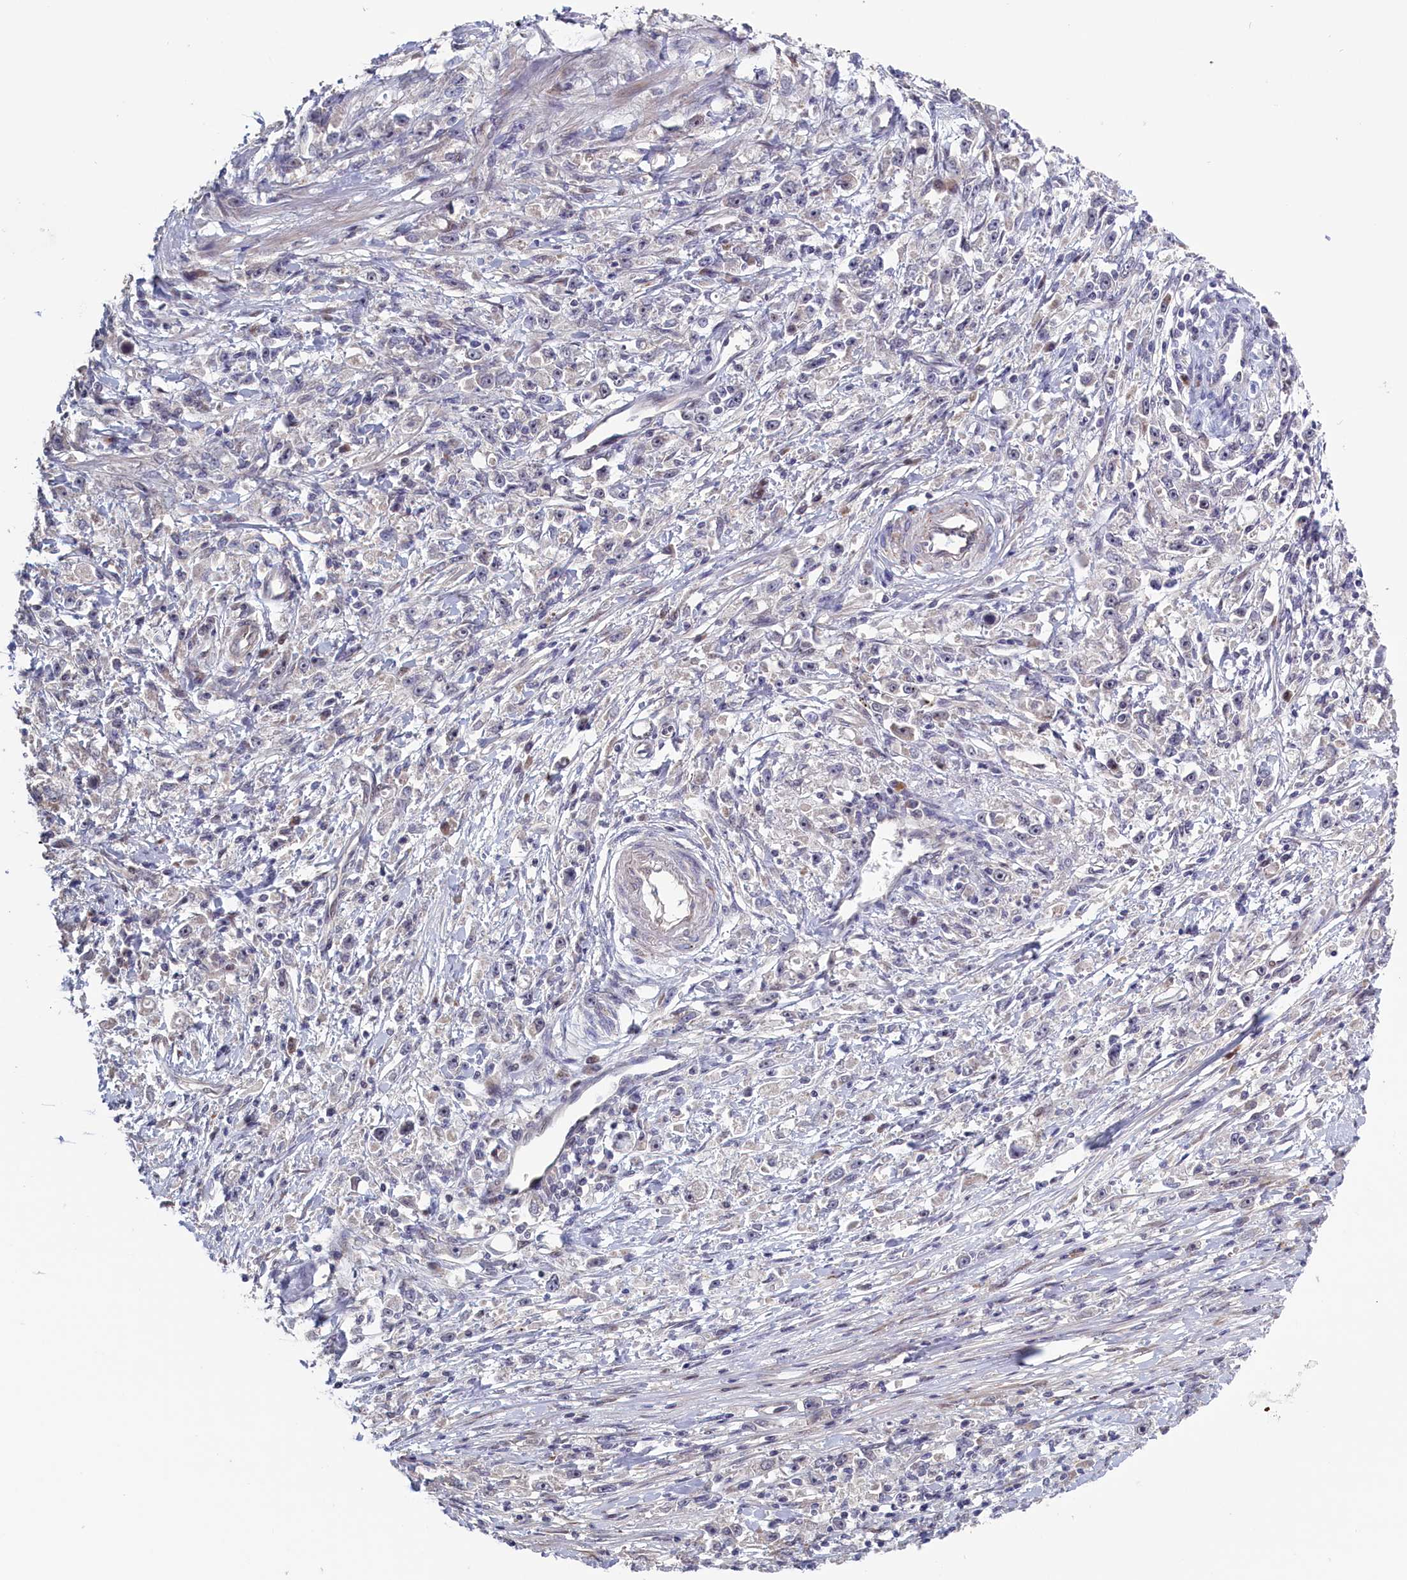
{"staining": {"intensity": "negative", "quantity": "none", "location": "none"}, "tissue": "stomach cancer", "cell_type": "Tumor cells", "image_type": "cancer", "snomed": [{"axis": "morphology", "description": "Adenocarcinoma, NOS"}, {"axis": "topography", "description": "Stomach"}], "caption": "Tumor cells are negative for brown protein staining in stomach cancer.", "gene": "LSG1", "patient": {"sex": "female", "age": 59}}